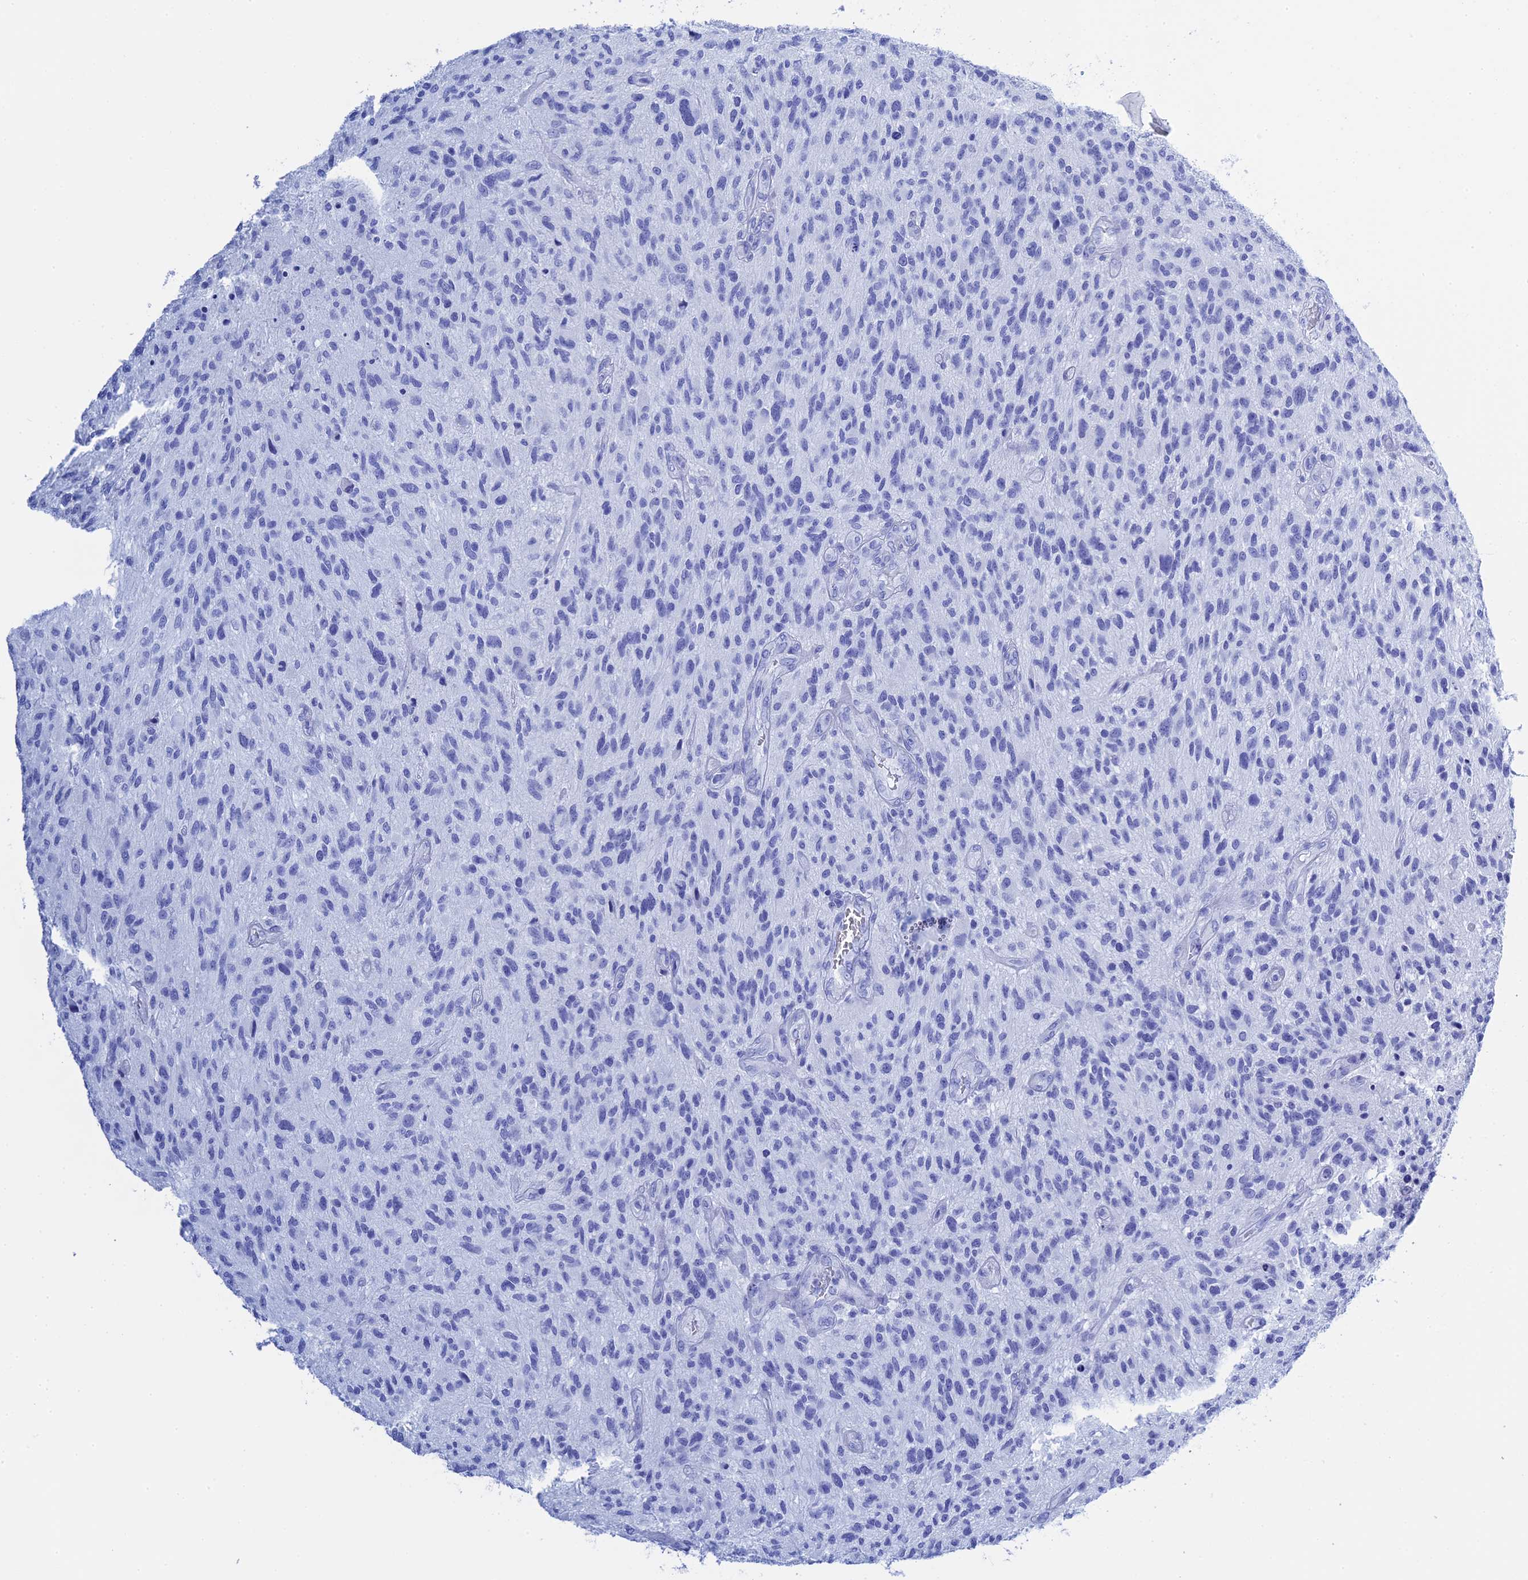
{"staining": {"intensity": "negative", "quantity": "none", "location": "none"}, "tissue": "glioma", "cell_type": "Tumor cells", "image_type": "cancer", "snomed": [{"axis": "morphology", "description": "Glioma, malignant, High grade"}, {"axis": "topography", "description": "Brain"}], "caption": "The photomicrograph exhibits no significant staining in tumor cells of malignant high-grade glioma. The staining is performed using DAB (3,3'-diaminobenzidine) brown chromogen with nuclei counter-stained in using hematoxylin.", "gene": "TEX101", "patient": {"sex": "male", "age": 47}}